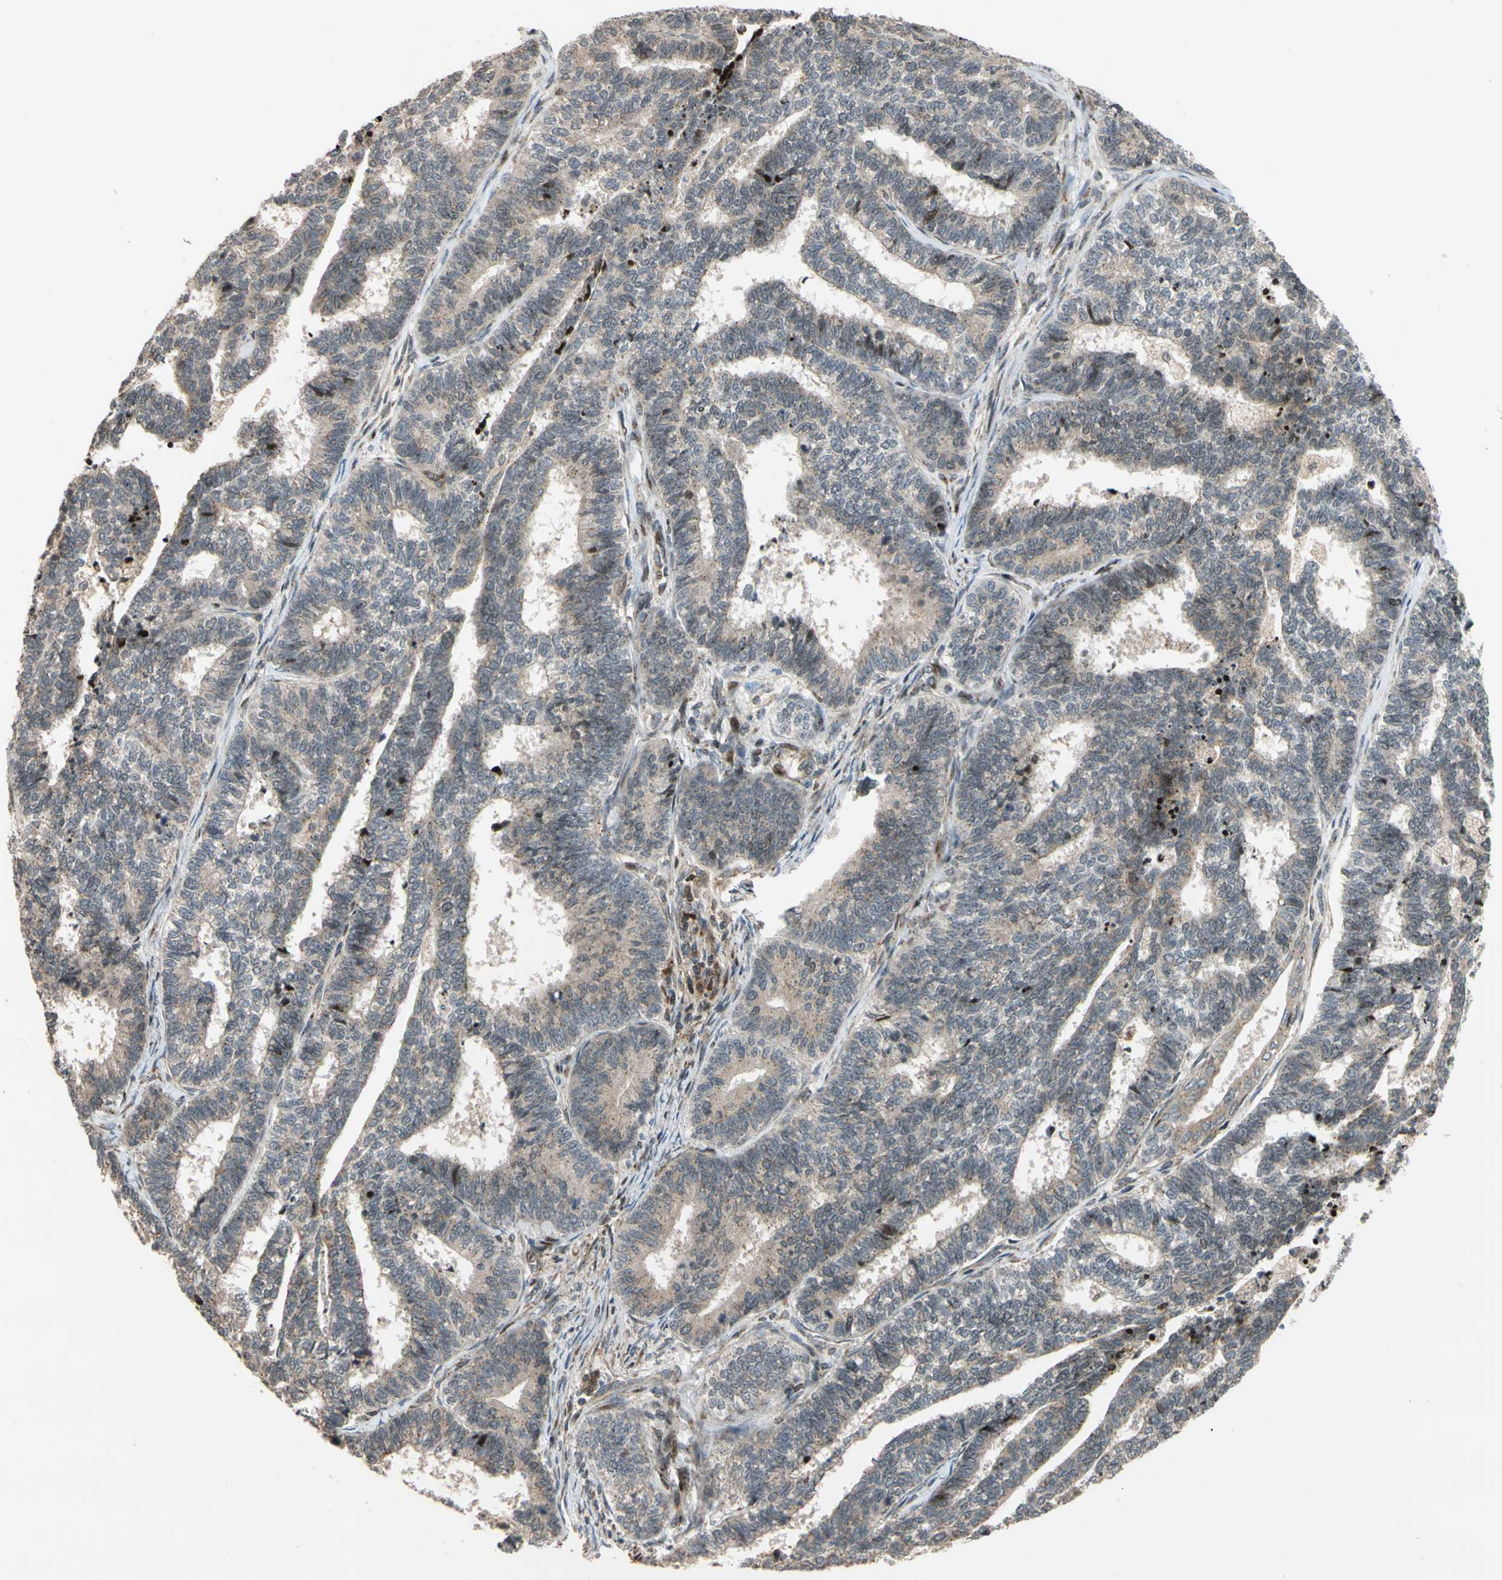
{"staining": {"intensity": "weak", "quantity": "25%-75%", "location": "cytoplasmic/membranous"}, "tissue": "endometrial cancer", "cell_type": "Tumor cells", "image_type": "cancer", "snomed": [{"axis": "morphology", "description": "Adenocarcinoma, NOS"}, {"axis": "topography", "description": "Endometrium"}], "caption": "The image exhibits staining of endometrial adenocarcinoma, revealing weak cytoplasmic/membranous protein positivity (brown color) within tumor cells. The protein is stained brown, and the nuclei are stained in blue (DAB (3,3'-diaminobenzidine) IHC with brightfield microscopy, high magnification).", "gene": "IP6K2", "patient": {"sex": "female", "age": 70}}